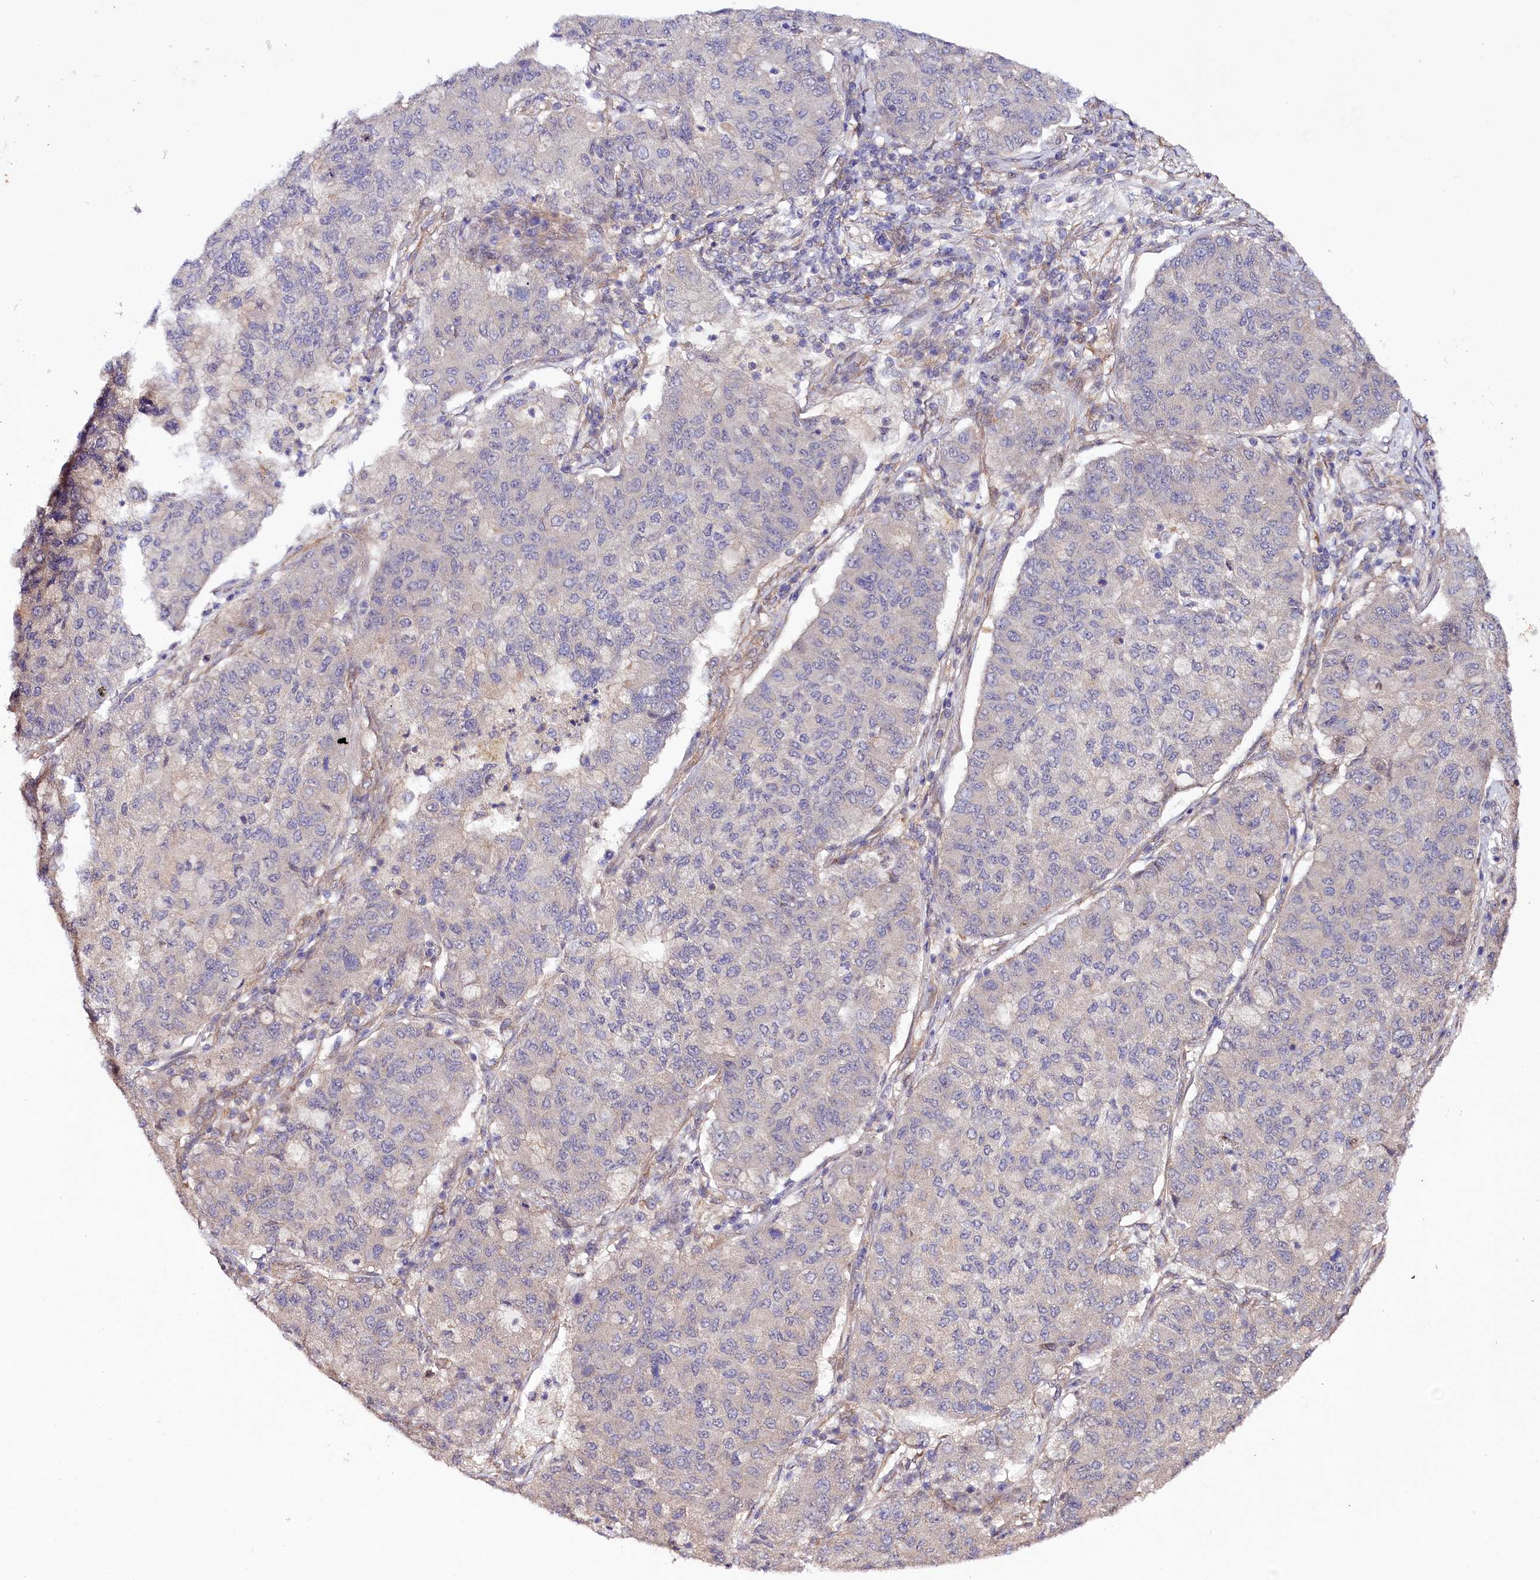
{"staining": {"intensity": "negative", "quantity": "none", "location": "none"}, "tissue": "lung cancer", "cell_type": "Tumor cells", "image_type": "cancer", "snomed": [{"axis": "morphology", "description": "Squamous cell carcinoma, NOS"}, {"axis": "topography", "description": "Lung"}], "caption": "Tumor cells show no significant staining in lung cancer.", "gene": "PHLDB1", "patient": {"sex": "male", "age": 74}}